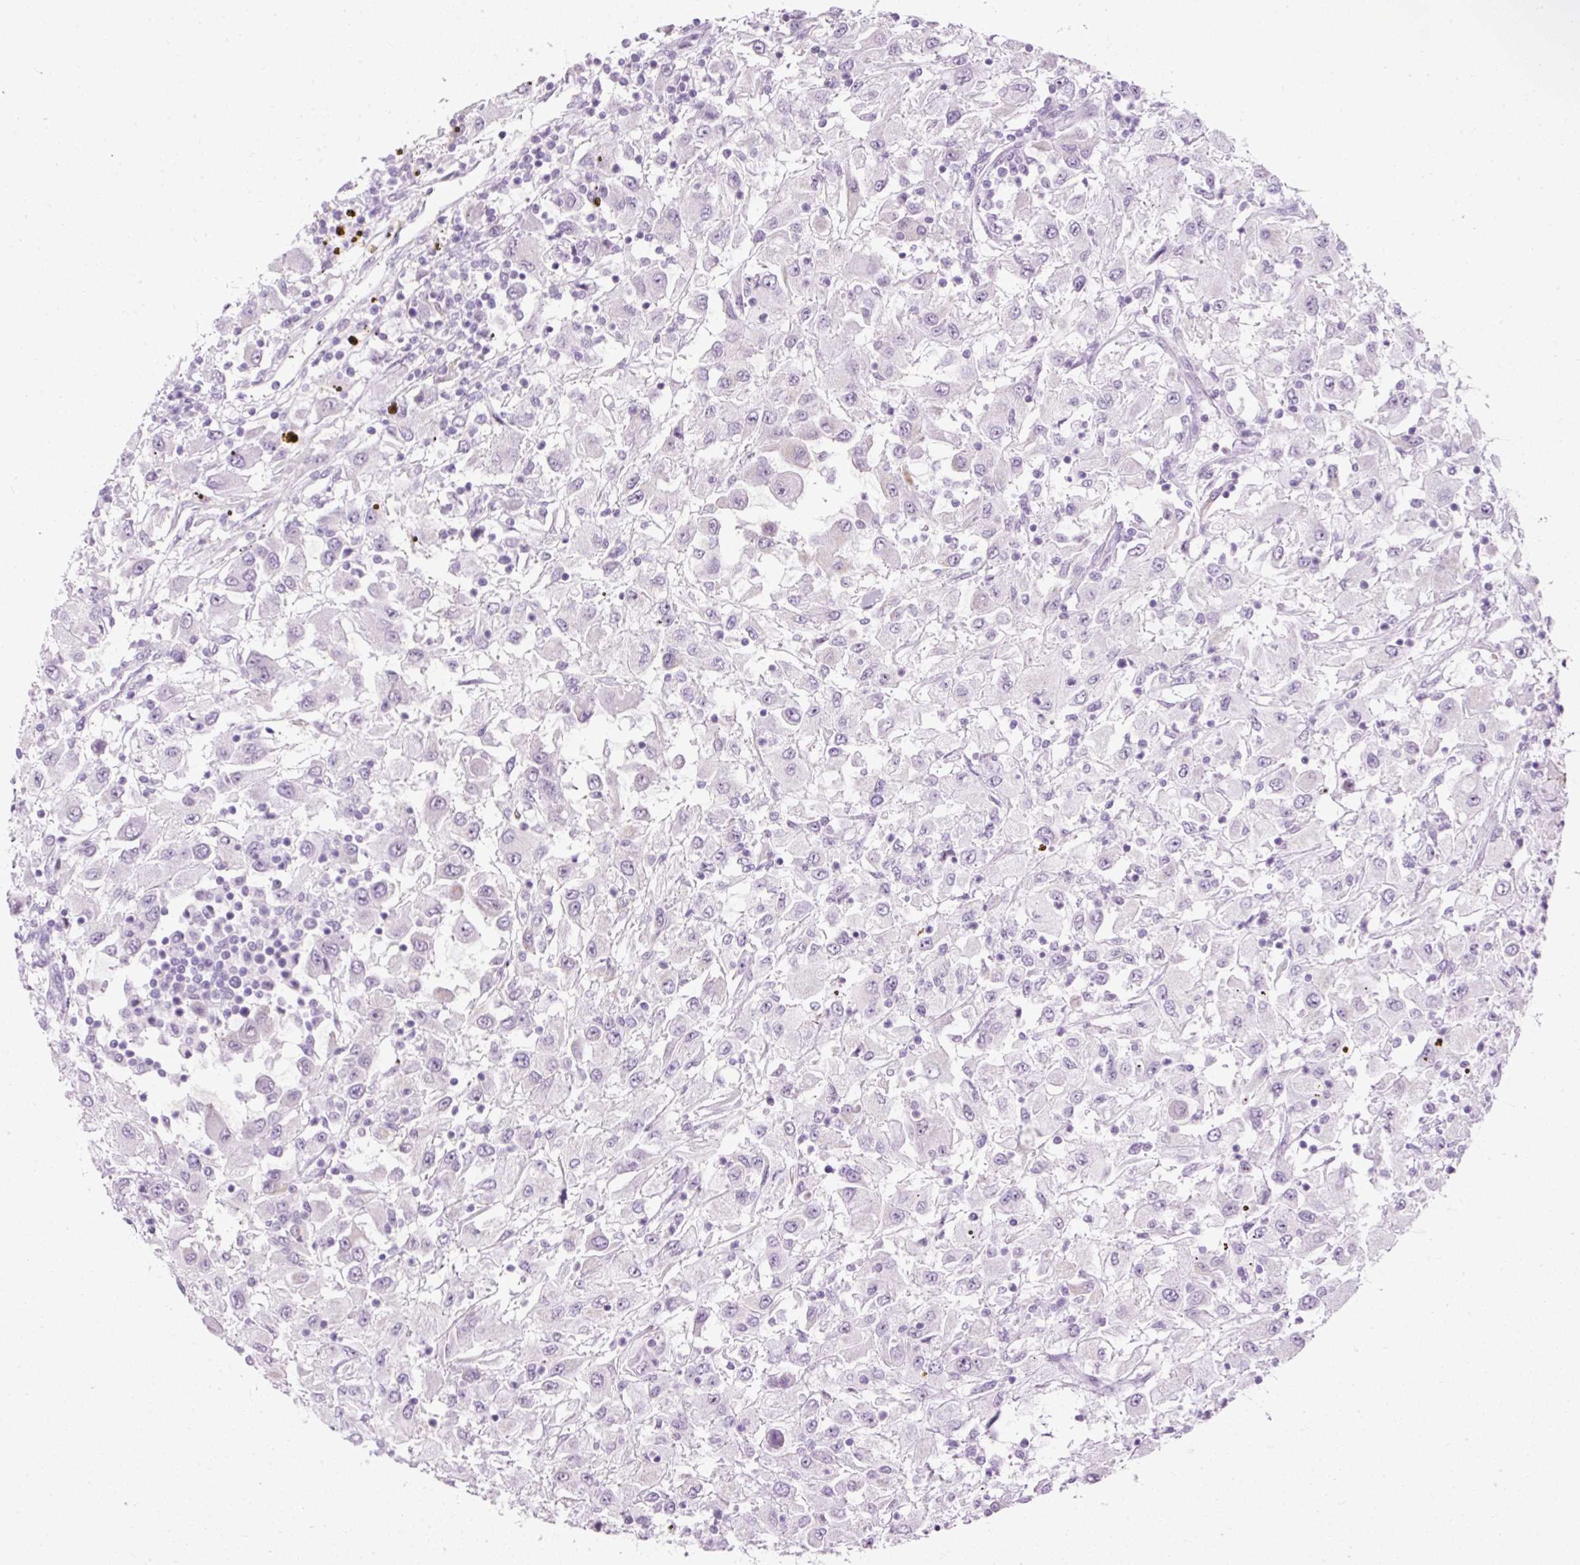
{"staining": {"intensity": "negative", "quantity": "none", "location": "none"}, "tissue": "renal cancer", "cell_type": "Tumor cells", "image_type": "cancer", "snomed": [{"axis": "morphology", "description": "Adenocarcinoma, NOS"}, {"axis": "topography", "description": "Kidney"}], "caption": "DAB (3,3'-diaminobenzidine) immunohistochemical staining of human adenocarcinoma (renal) demonstrates no significant staining in tumor cells. (DAB immunohistochemistry (IHC) visualized using brightfield microscopy, high magnification).", "gene": "PDE6B", "patient": {"sex": "female", "age": 67}}